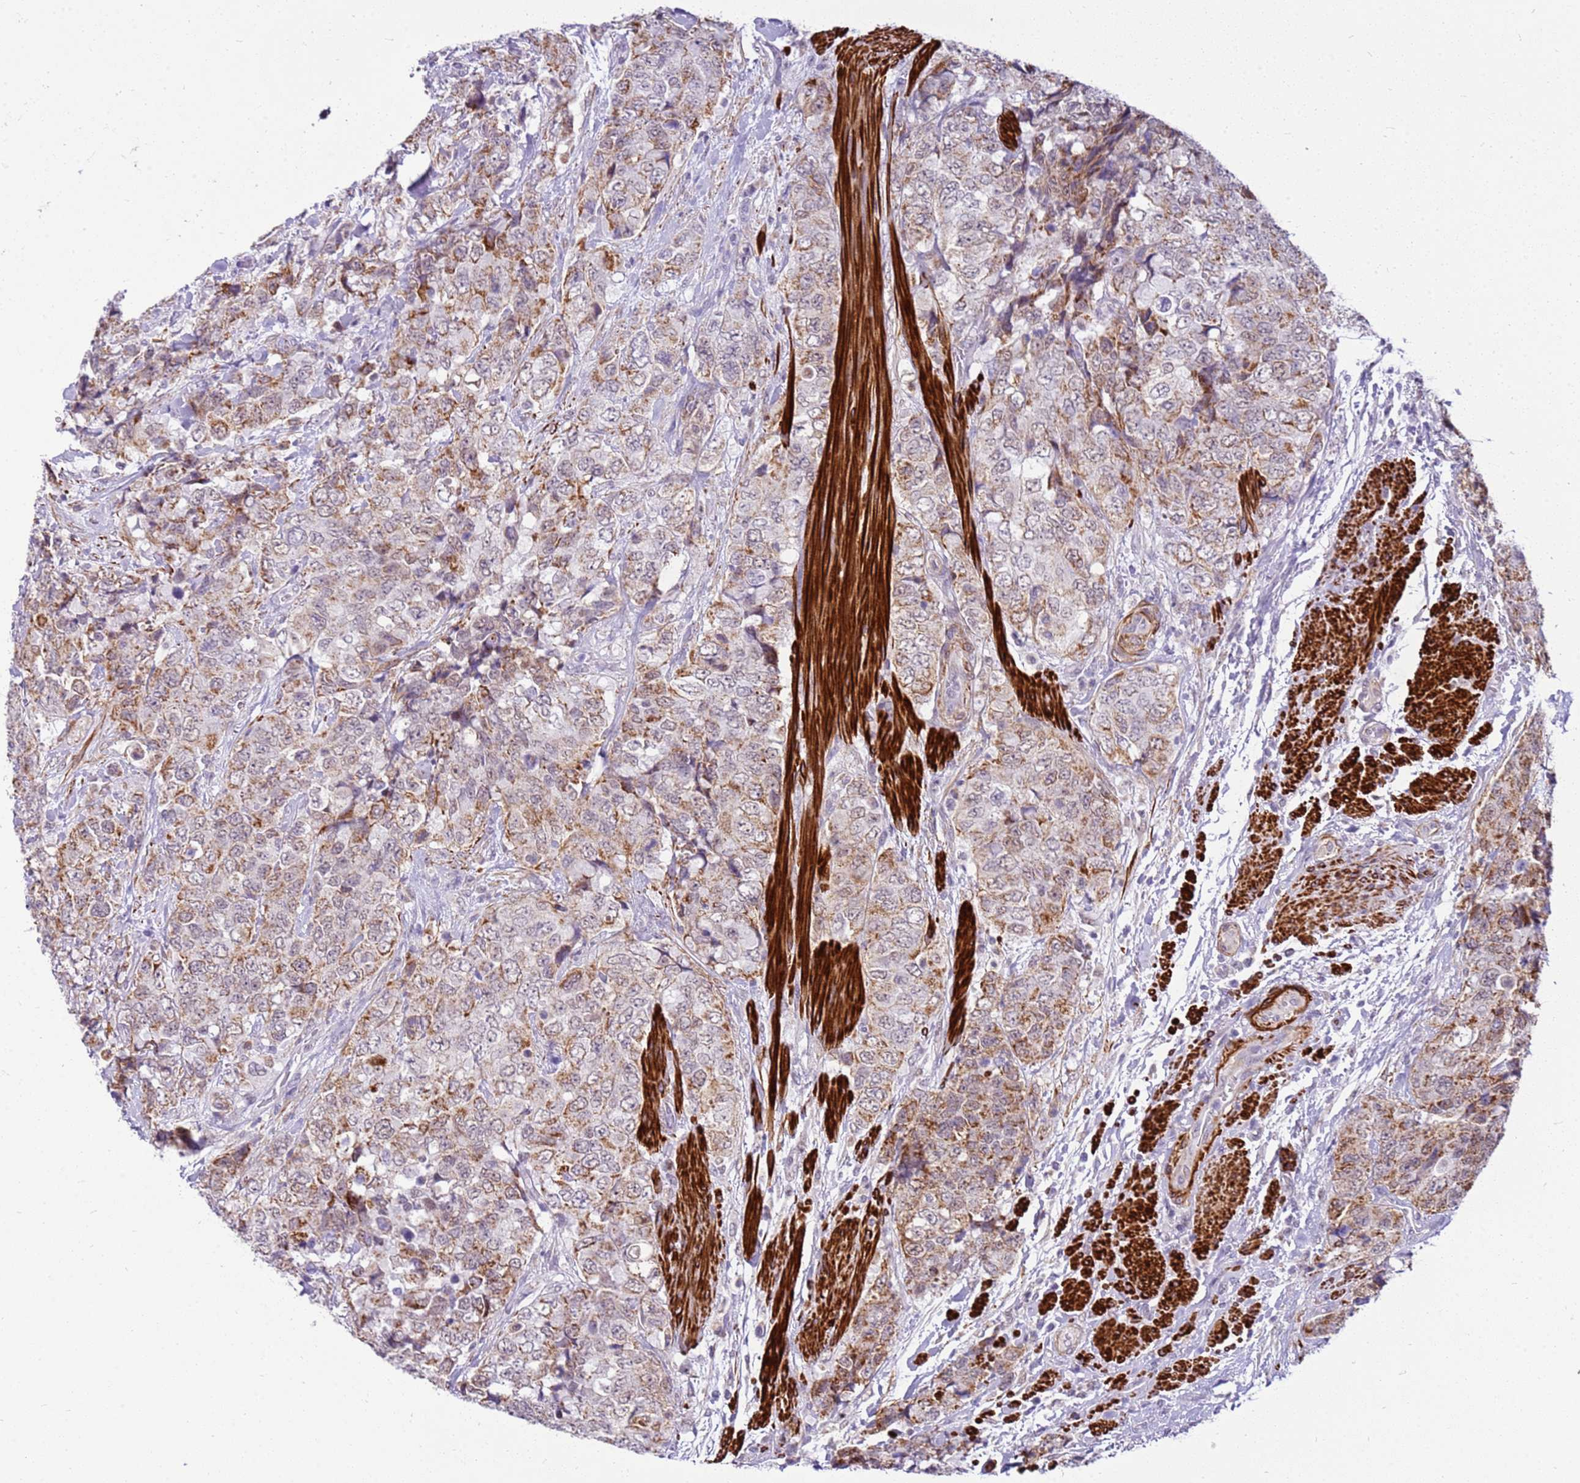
{"staining": {"intensity": "moderate", "quantity": ">75%", "location": "cytoplasmic/membranous"}, "tissue": "urothelial cancer", "cell_type": "Tumor cells", "image_type": "cancer", "snomed": [{"axis": "morphology", "description": "Urothelial carcinoma, High grade"}, {"axis": "topography", "description": "Urinary bladder"}], "caption": "A medium amount of moderate cytoplasmic/membranous staining is appreciated in approximately >75% of tumor cells in urothelial carcinoma (high-grade) tissue.", "gene": "SMIM4", "patient": {"sex": "female", "age": 78}}